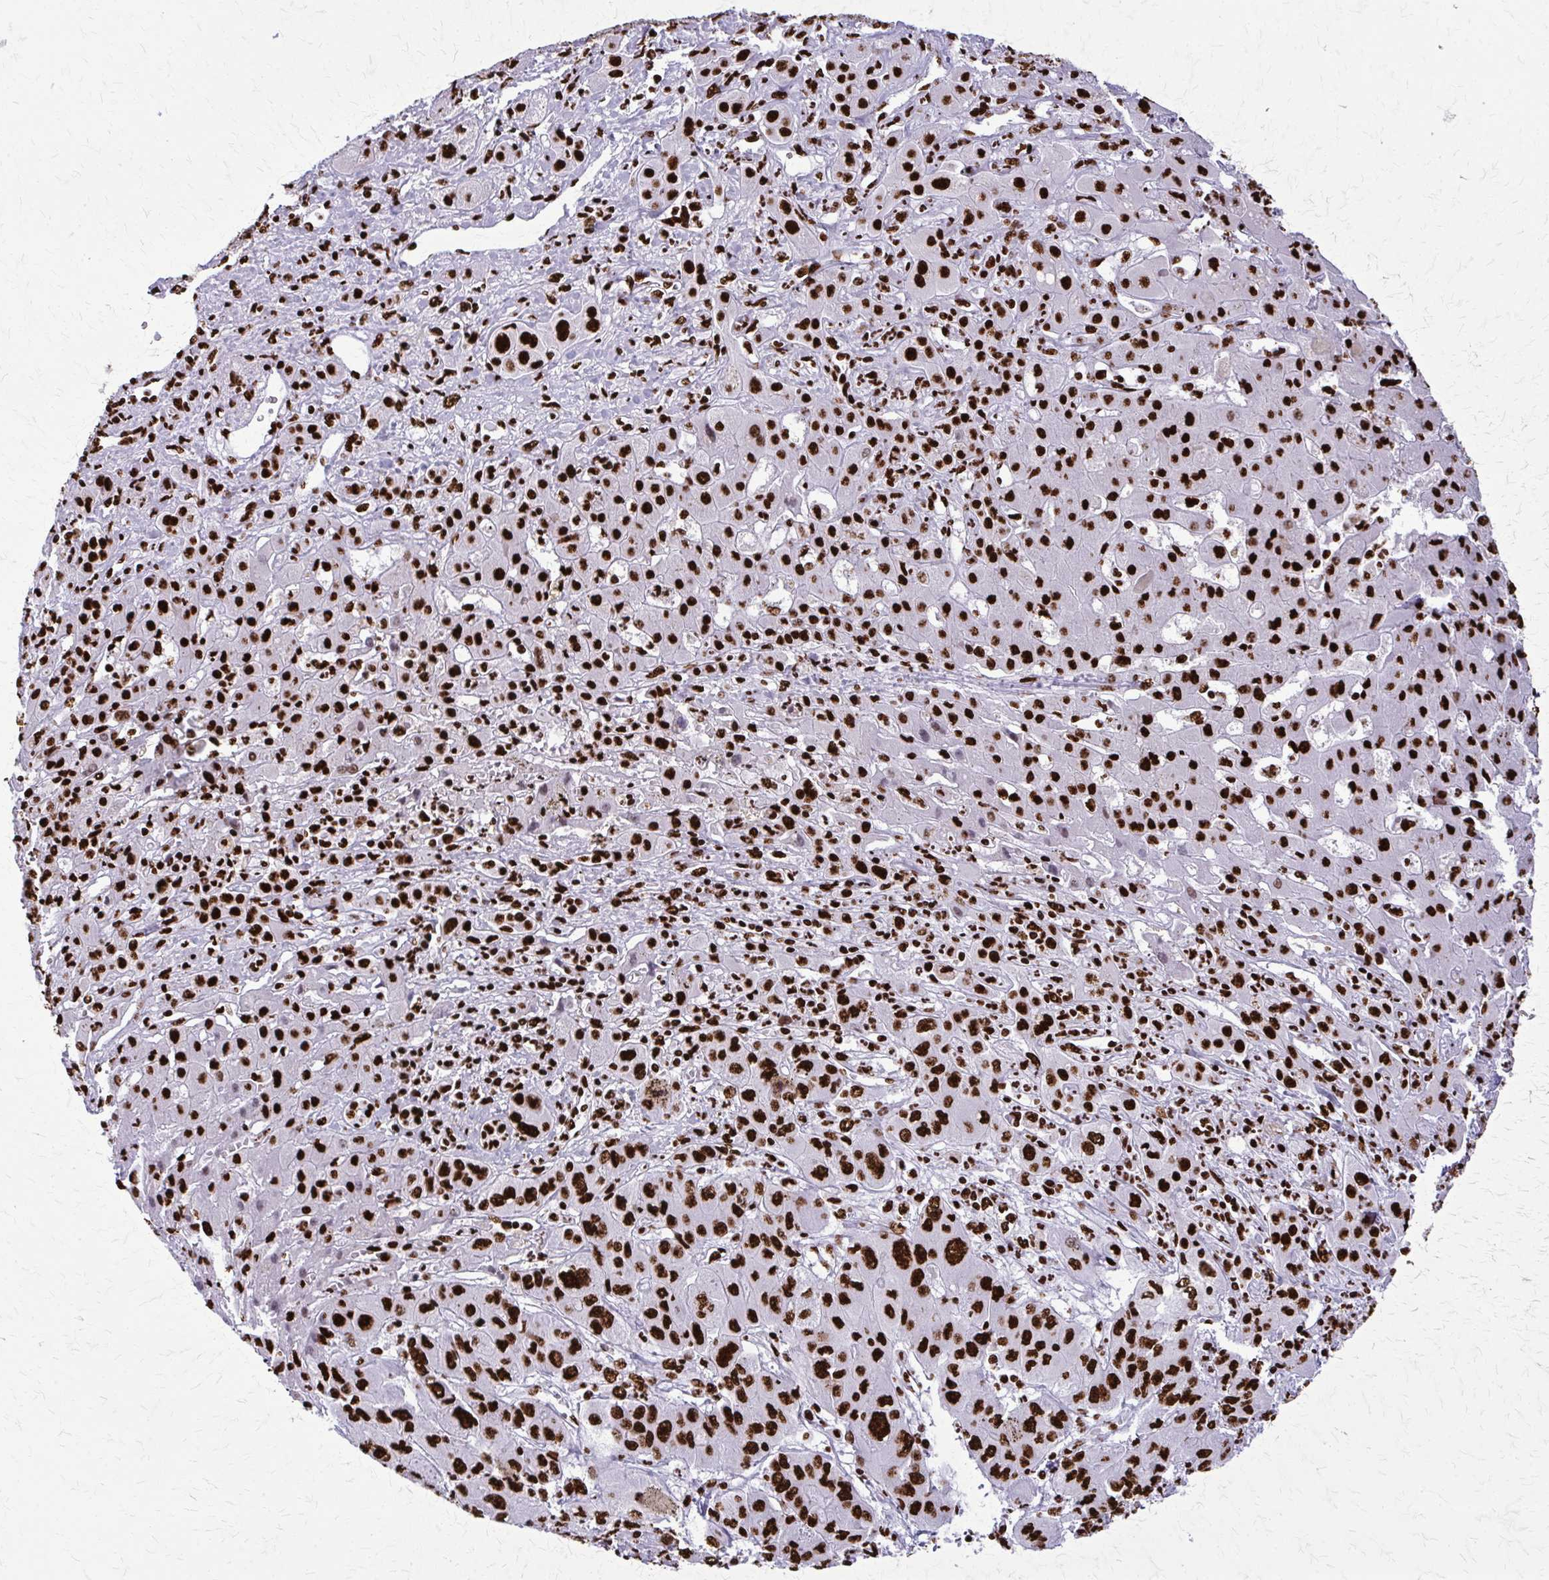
{"staining": {"intensity": "strong", "quantity": ">75%", "location": "nuclear"}, "tissue": "liver cancer", "cell_type": "Tumor cells", "image_type": "cancer", "snomed": [{"axis": "morphology", "description": "Cholangiocarcinoma"}, {"axis": "topography", "description": "Liver"}], "caption": "This is a photomicrograph of immunohistochemistry (IHC) staining of liver cancer (cholangiocarcinoma), which shows strong positivity in the nuclear of tumor cells.", "gene": "SFPQ", "patient": {"sex": "male", "age": 67}}